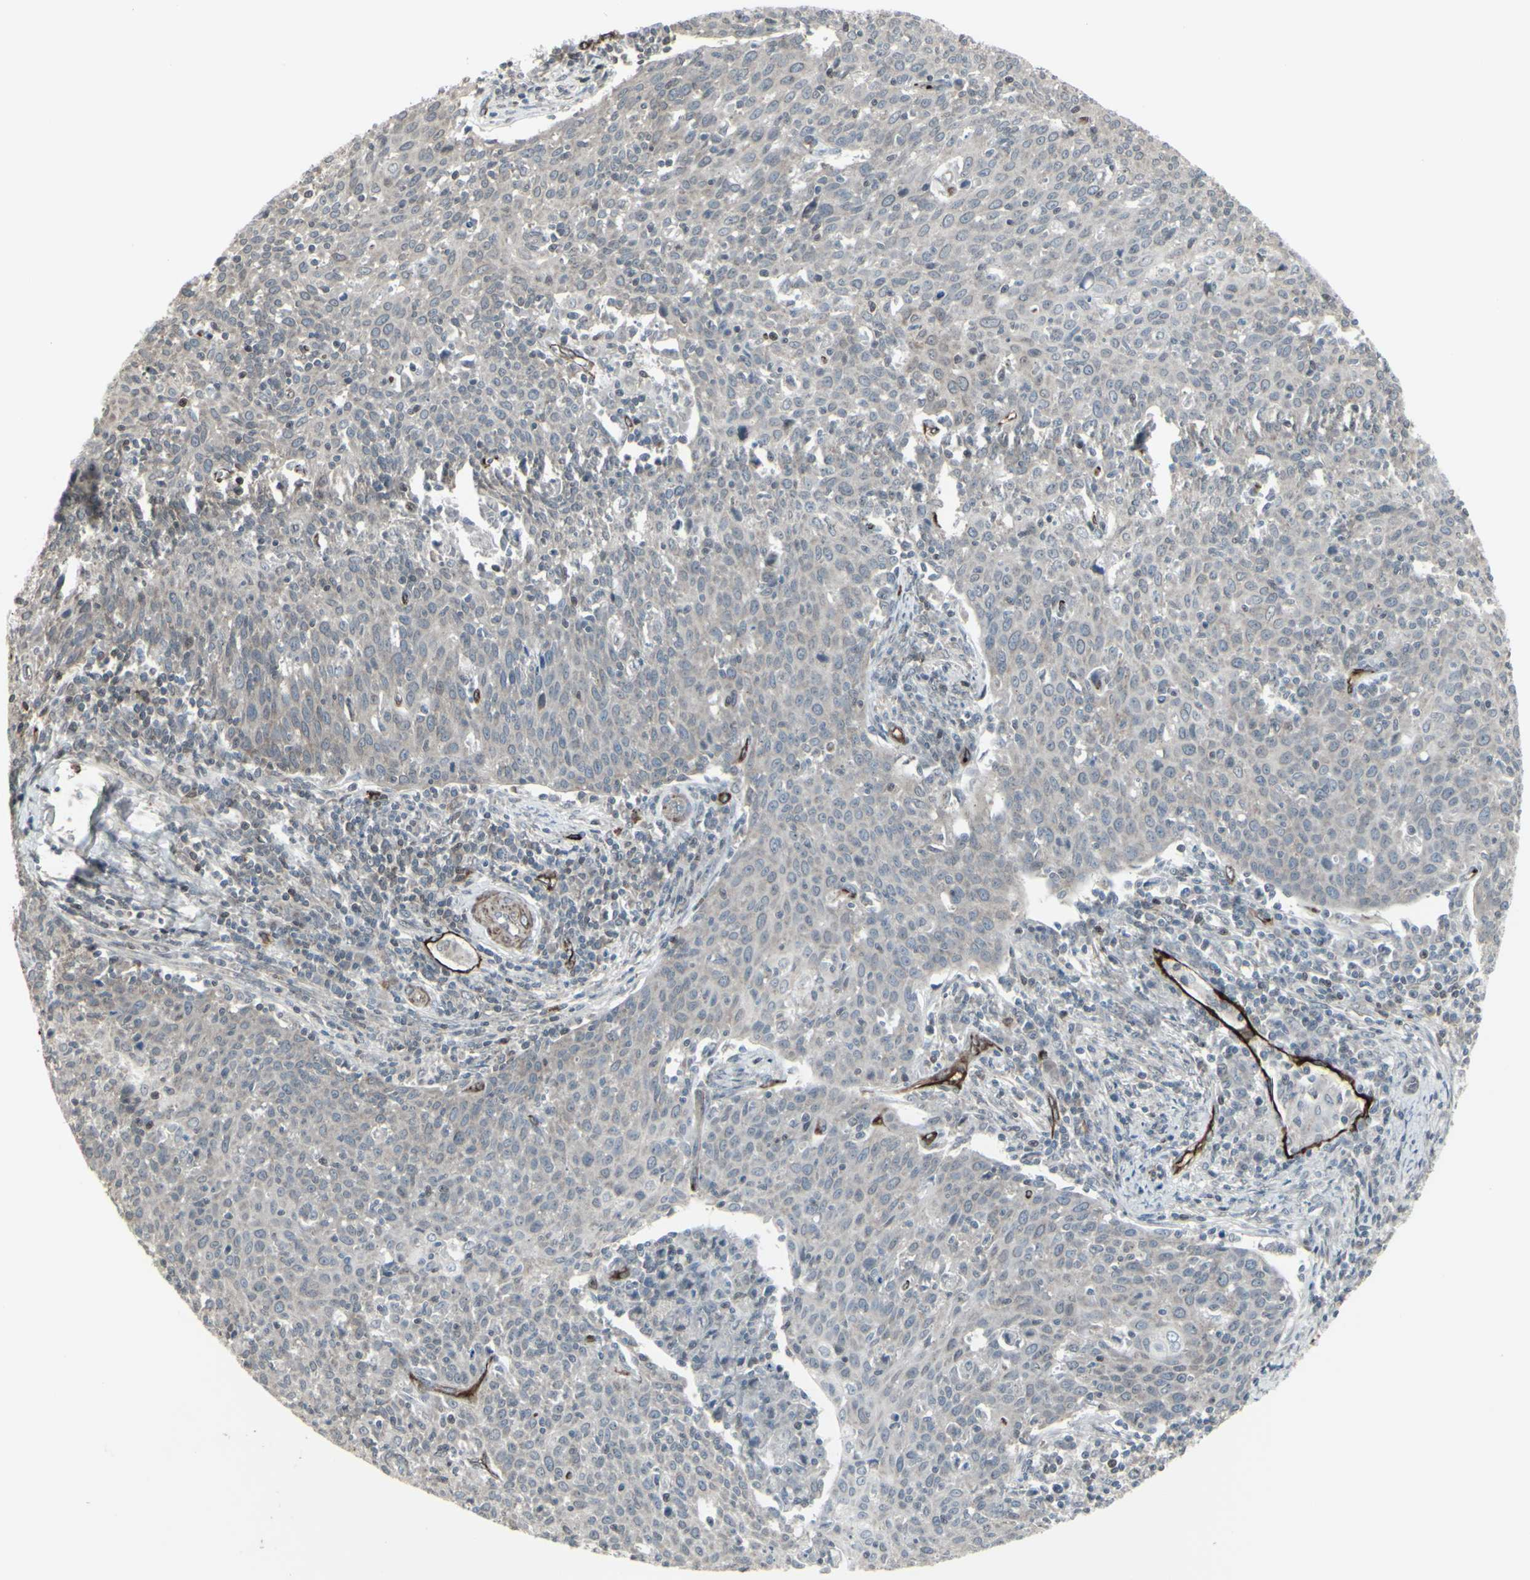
{"staining": {"intensity": "weak", "quantity": "25%-75%", "location": "cytoplasmic/membranous"}, "tissue": "cervical cancer", "cell_type": "Tumor cells", "image_type": "cancer", "snomed": [{"axis": "morphology", "description": "Squamous cell carcinoma, NOS"}, {"axis": "topography", "description": "Cervix"}], "caption": "Immunohistochemistry (IHC) micrograph of neoplastic tissue: squamous cell carcinoma (cervical) stained using immunohistochemistry displays low levels of weak protein expression localized specifically in the cytoplasmic/membranous of tumor cells, appearing as a cytoplasmic/membranous brown color.", "gene": "DTX3L", "patient": {"sex": "female", "age": 38}}